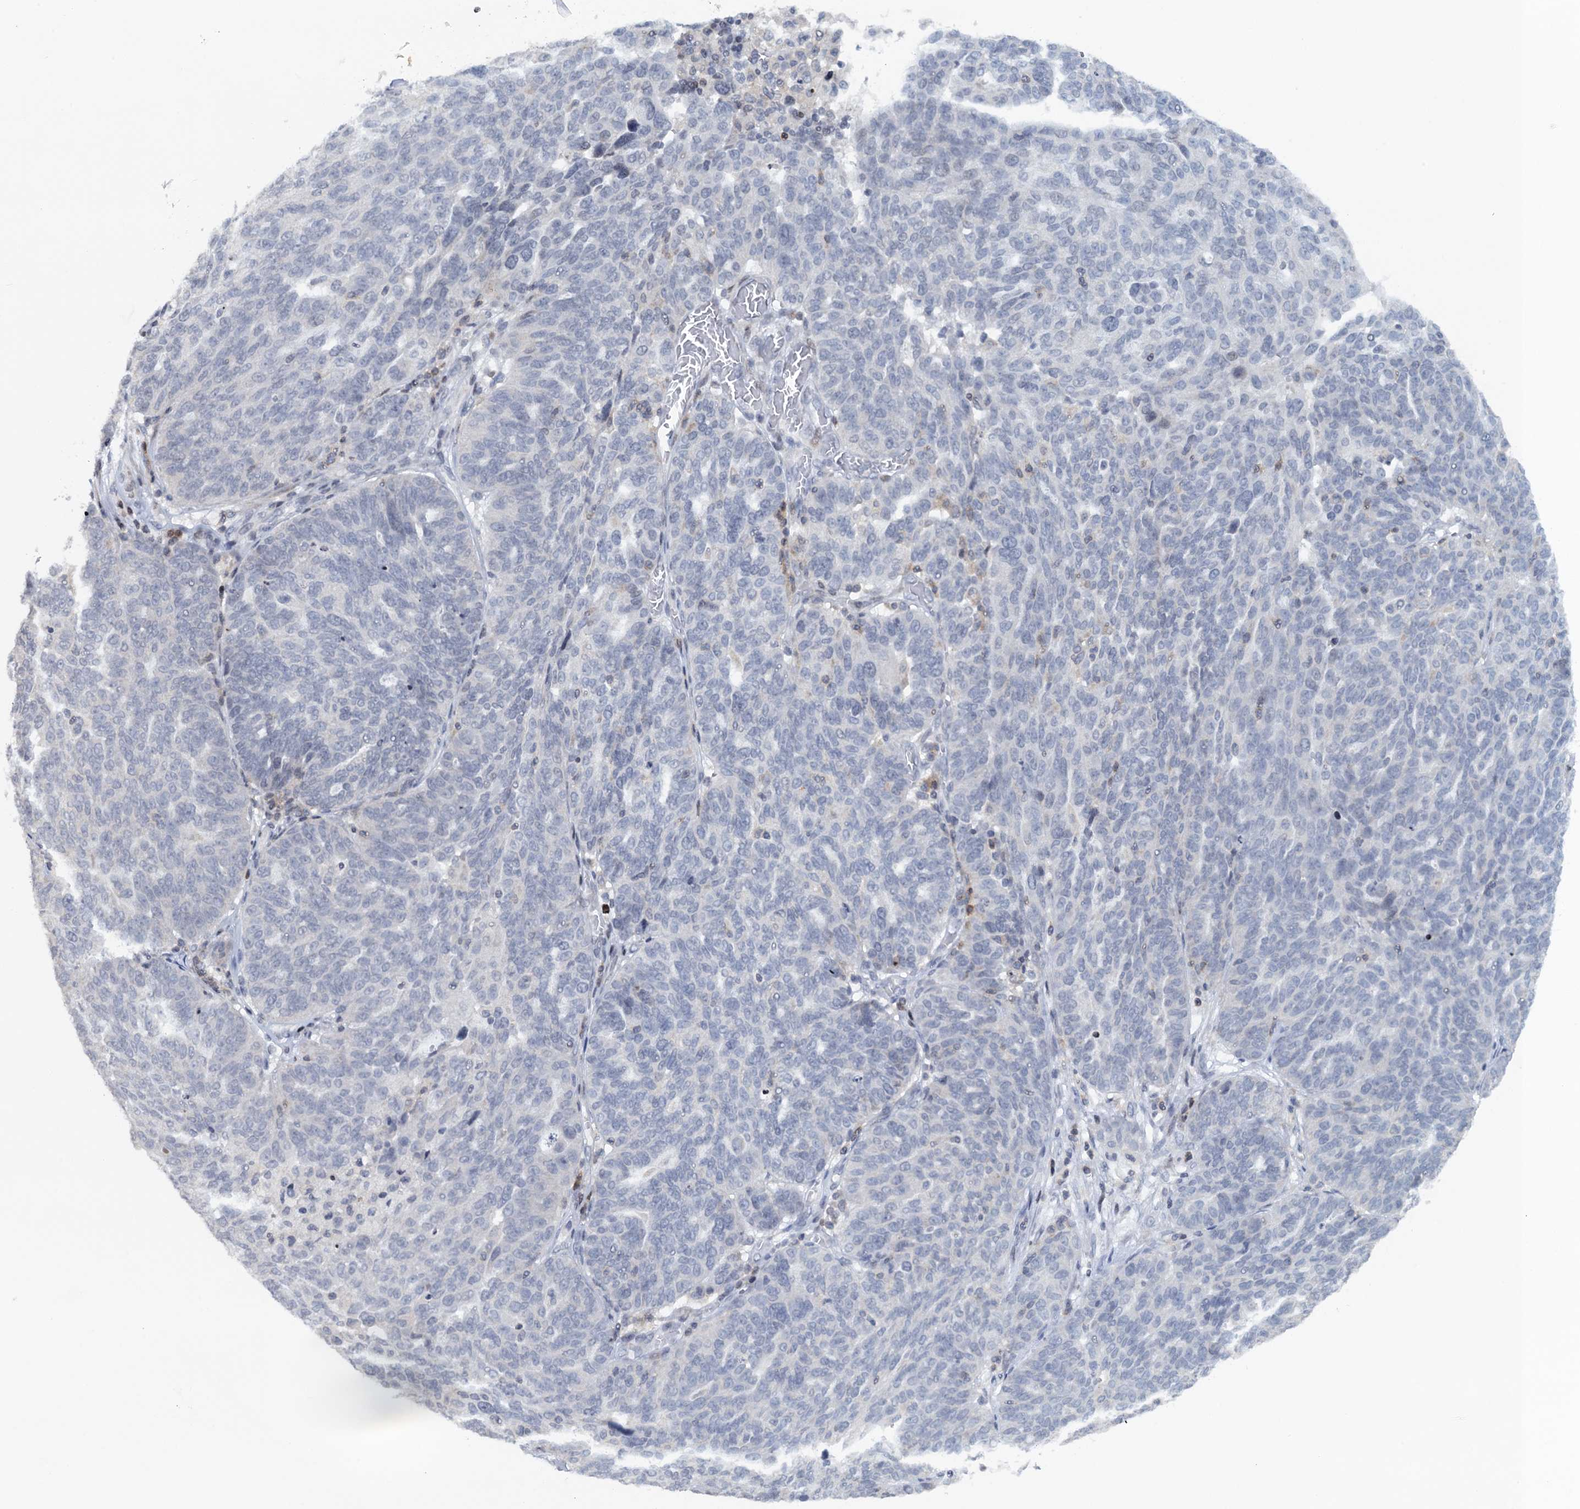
{"staining": {"intensity": "negative", "quantity": "none", "location": "none"}, "tissue": "ovarian cancer", "cell_type": "Tumor cells", "image_type": "cancer", "snomed": [{"axis": "morphology", "description": "Cystadenocarcinoma, serous, NOS"}, {"axis": "topography", "description": "Ovary"}], "caption": "A micrograph of ovarian cancer stained for a protein displays no brown staining in tumor cells. The staining is performed using DAB (3,3'-diaminobenzidine) brown chromogen with nuclei counter-stained in using hematoxylin.", "gene": "FYB1", "patient": {"sex": "female", "age": 59}}